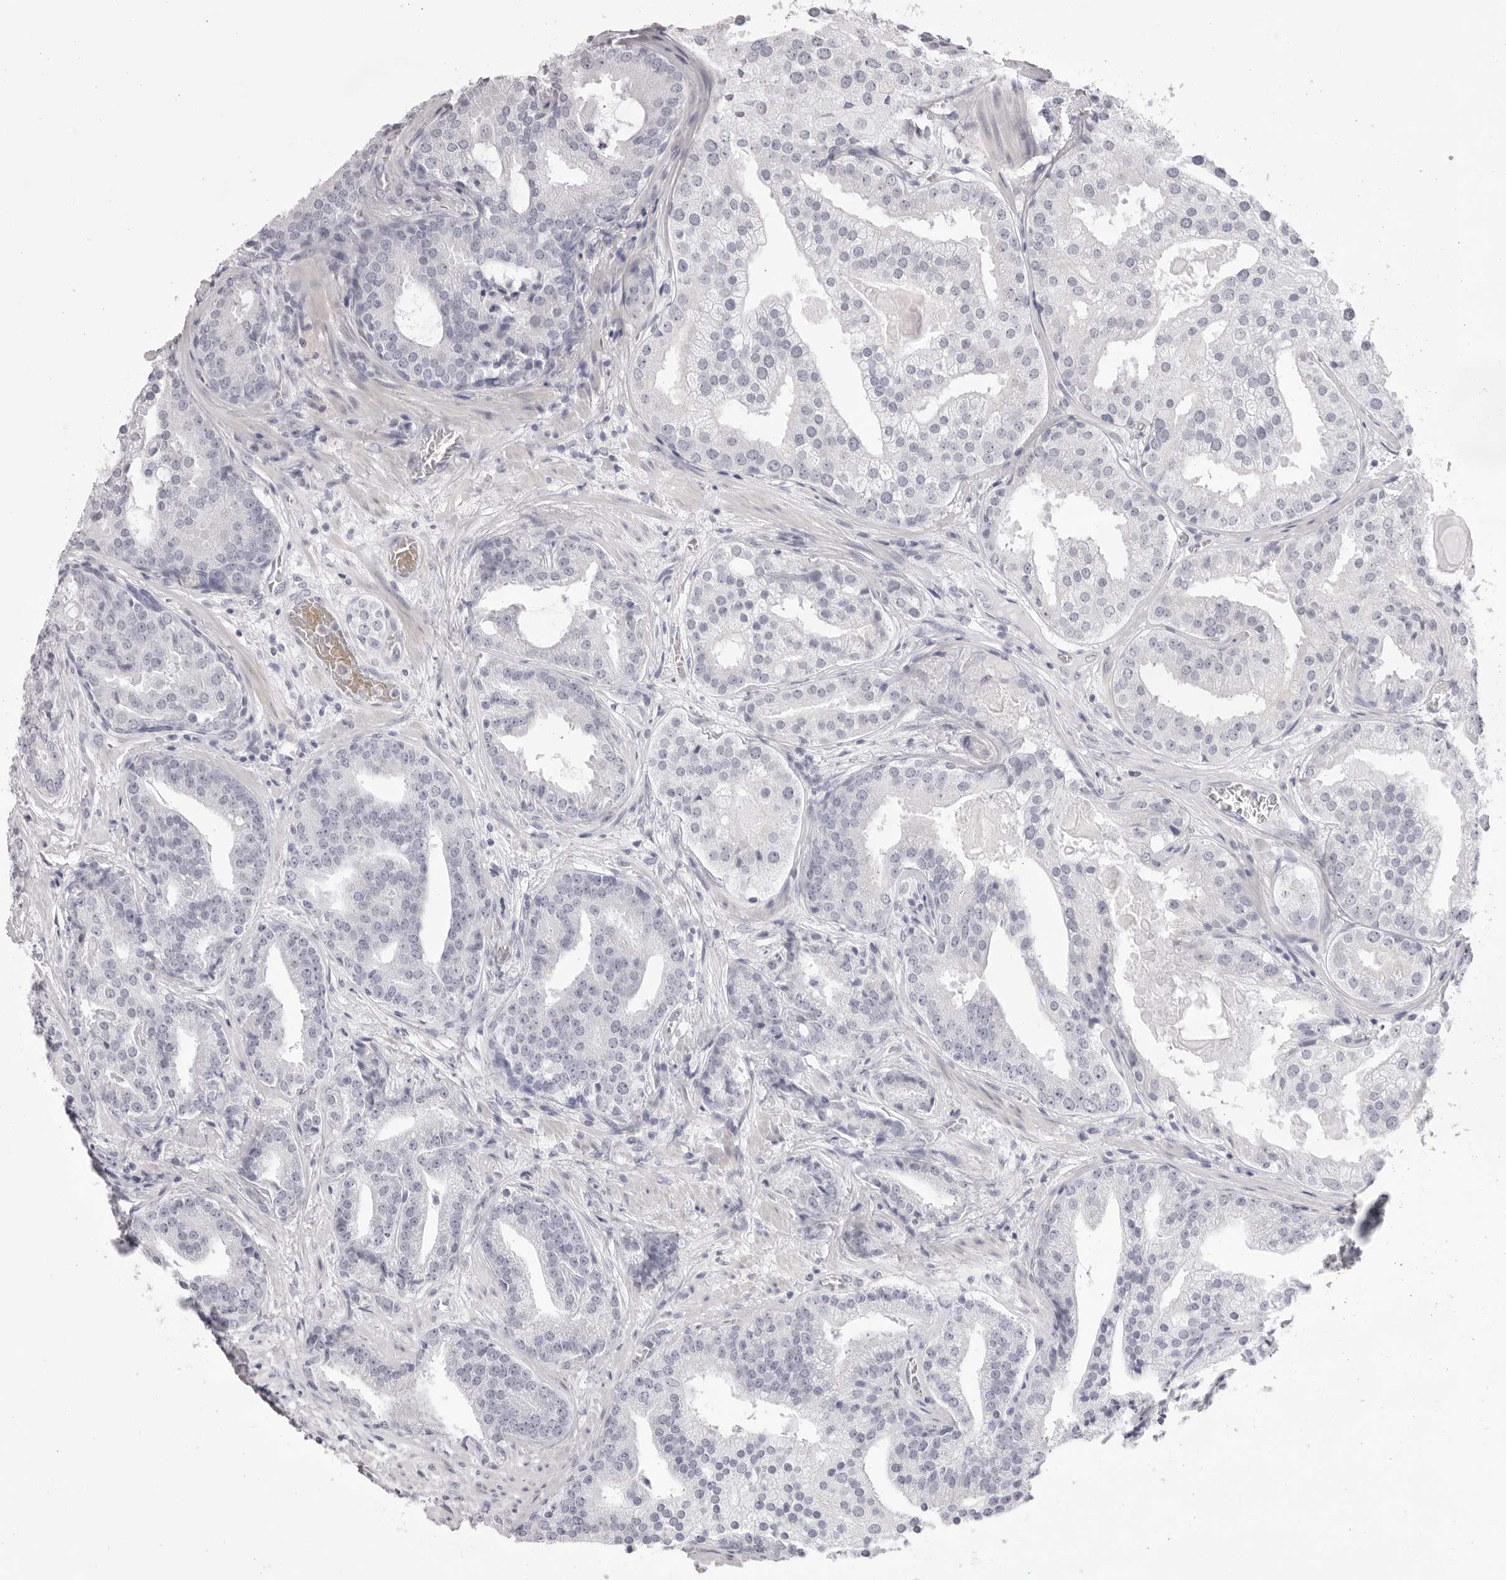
{"staining": {"intensity": "negative", "quantity": "none", "location": "none"}, "tissue": "prostate cancer", "cell_type": "Tumor cells", "image_type": "cancer", "snomed": [{"axis": "morphology", "description": "Adenocarcinoma, Low grade"}, {"axis": "topography", "description": "Prostate"}], "caption": "Adenocarcinoma (low-grade) (prostate) stained for a protein using immunohistochemistry shows no positivity tumor cells.", "gene": "SPTA1", "patient": {"sex": "male", "age": 67}}